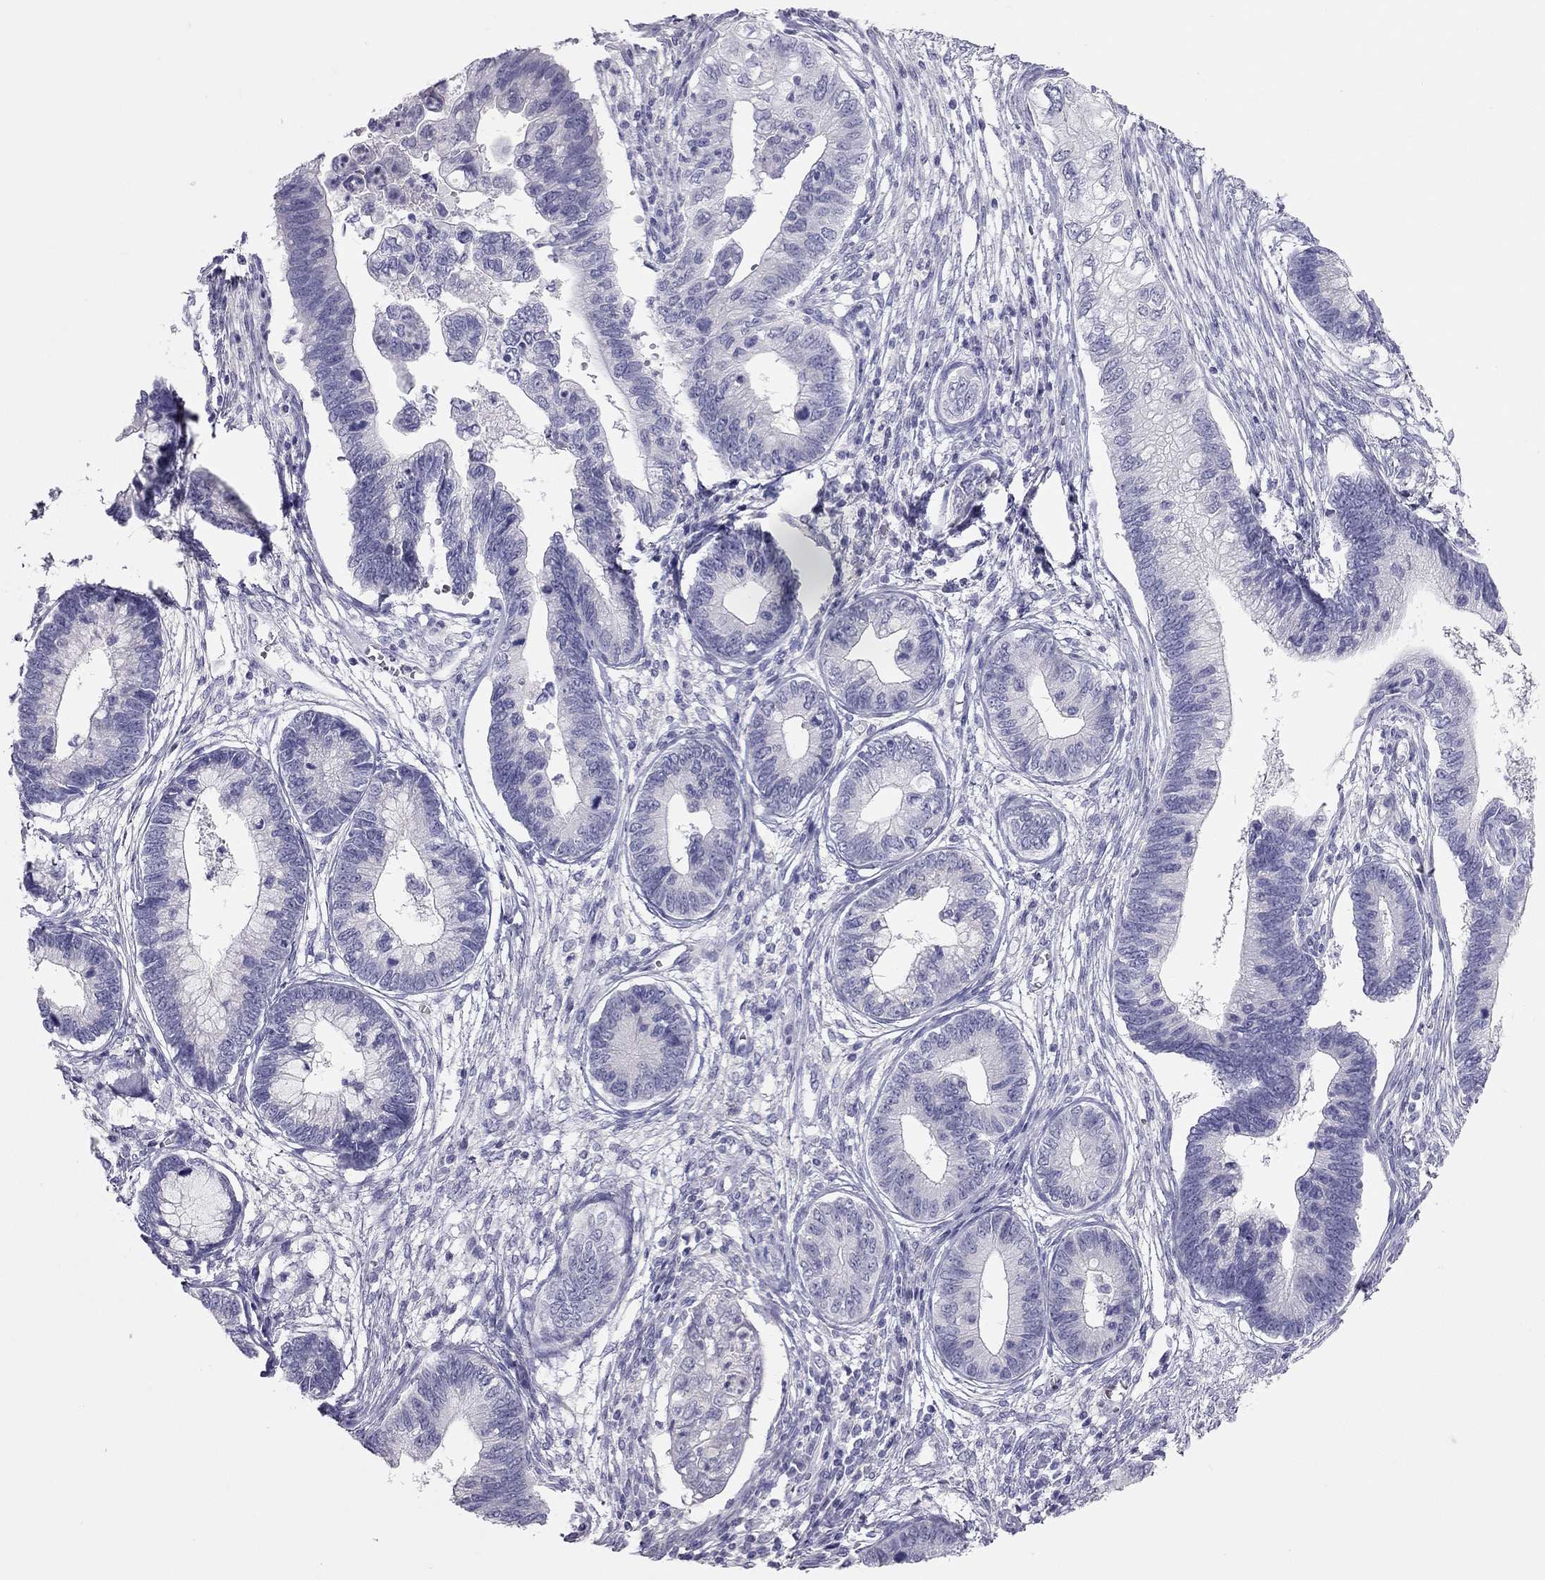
{"staining": {"intensity": "negative", "quantity": "none", "location": "none"}, "tissue": "cervical cancer", "cell_type": "Tumor cells", "image_type": "cancer", "snomed": [{"axis": "morphology", "description": "Adenocarcinoma, NOS"}, {"axis": "topography", "description": "Cervix"}], "caption": "A photomicrograph of cervical cancer (adenocarcinoma) stained for a protein displays no brown staining in tumor cells.", "gene": "SPATA12", "patient": {"sex": "female", "age": 44}}